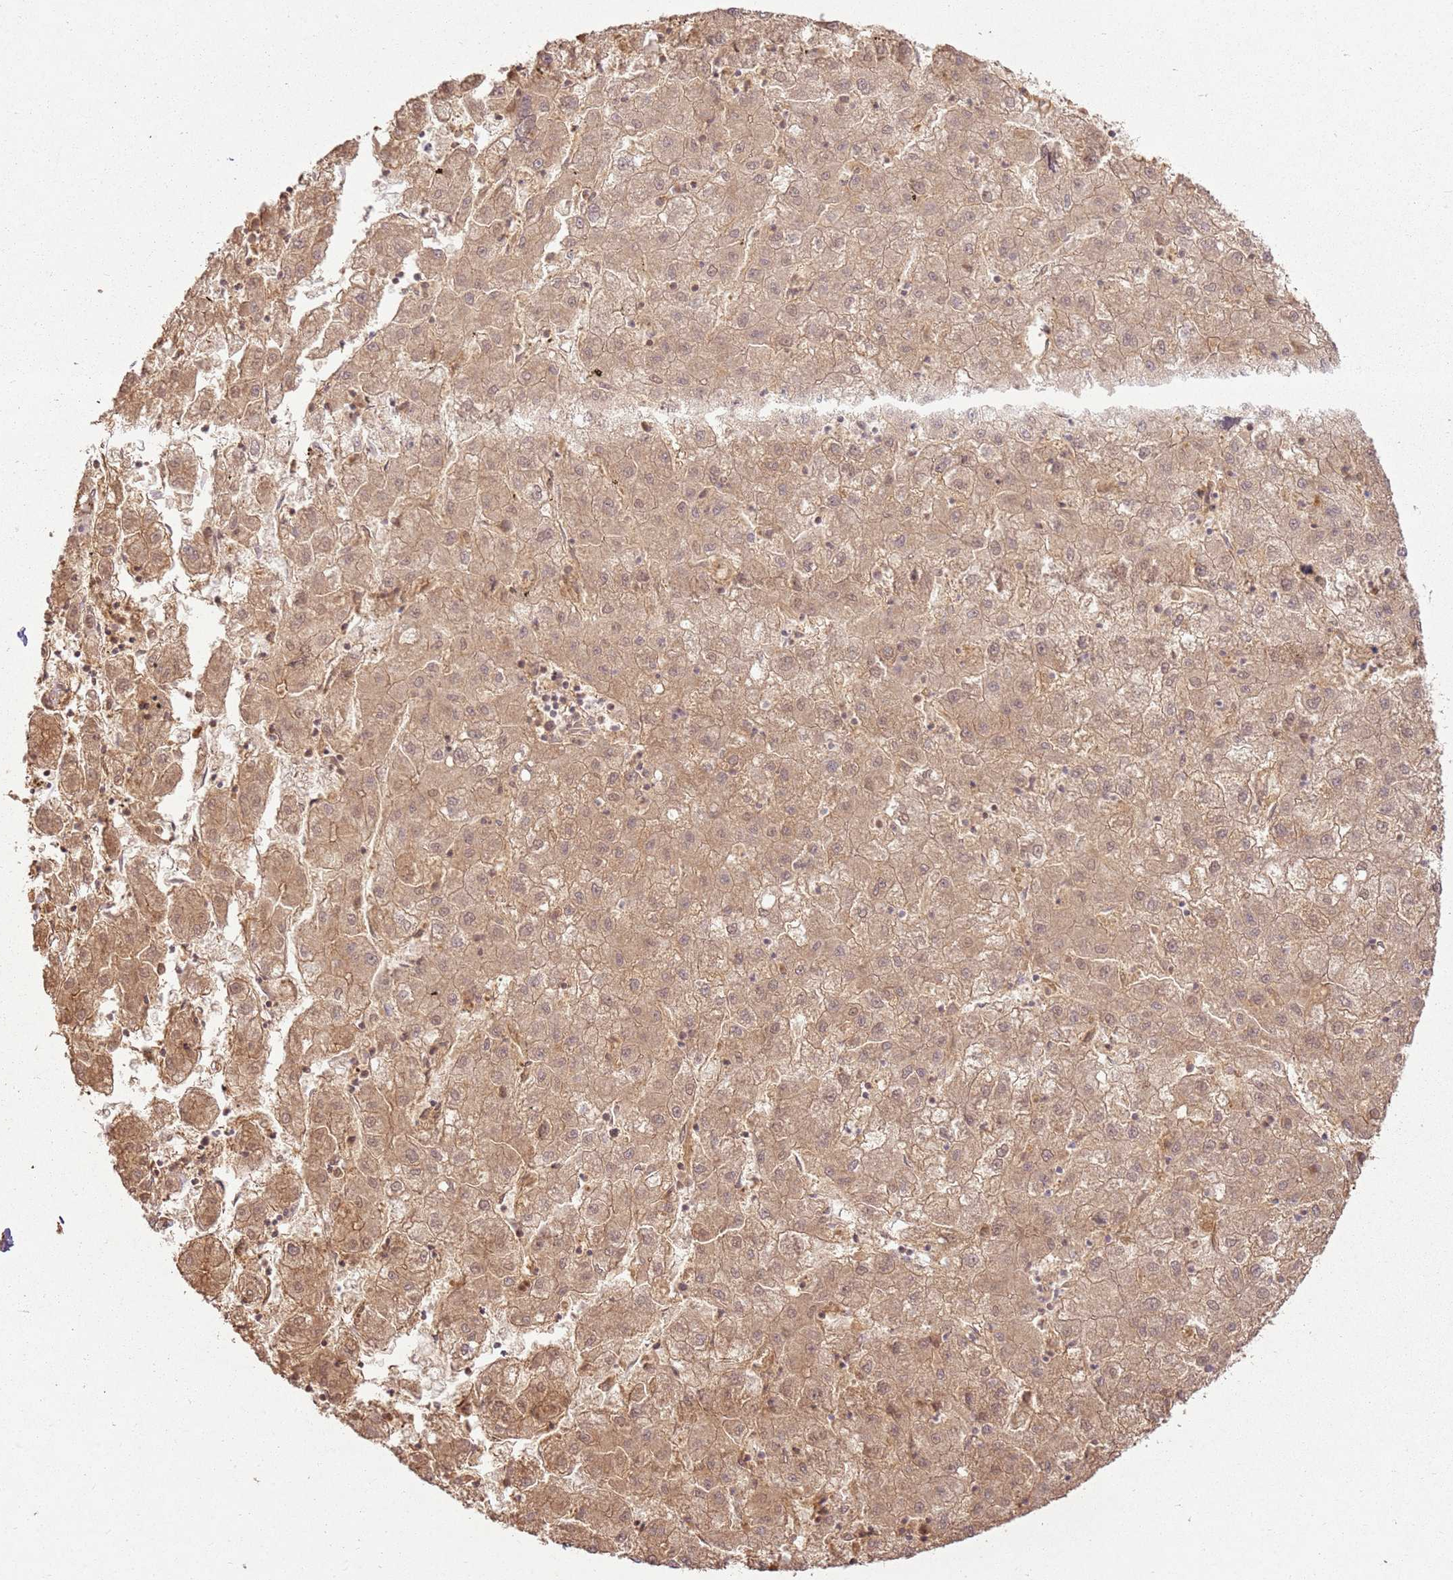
{"staining": {"intensity": "moderate", "quantity": ">75%", "location": "cytoplasmic/membranous,nuclear"}, "tissue": "liver cancer", "cell_type": "Tumor cells", "image_type": "cancer", "snomed": [{"axis": "morphology", "description": "Carcinoma, Hepatocellular, NOS"}, {"axis": "topography", "description": "Liver"}], "caption": "About >75% of tumor cells in human liver hepatocellular carcinoma exhibit moderate cytoplasmic/membranous and nuclear protein expression as visualized by brown immunohistochemical staining.", "gene": "ZNF776", "patient": {"sex": "male", "age": 72}}